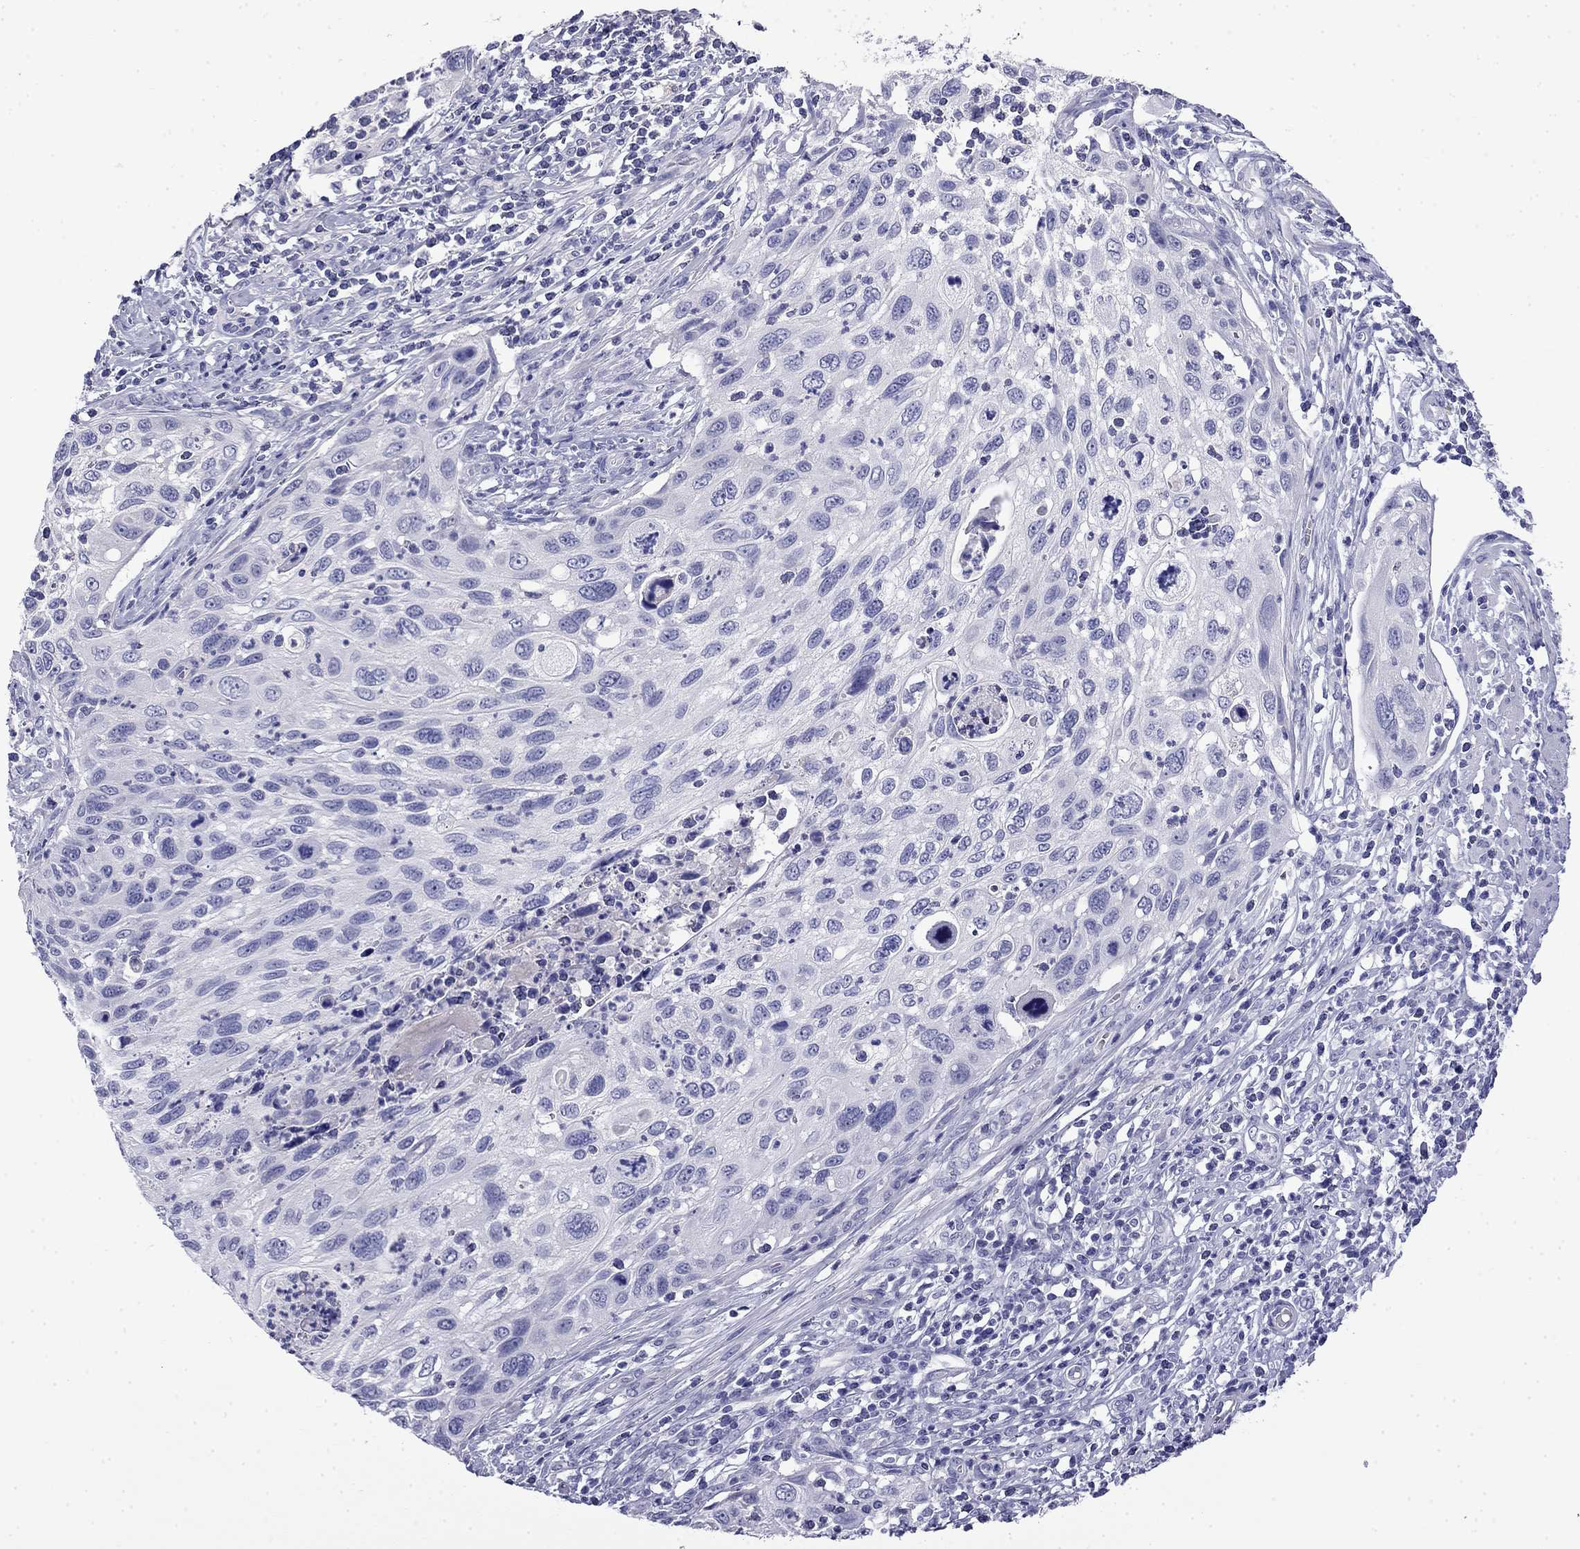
{"staining": {"intensity": "negative", "quantity": "none", "location": "none"}, "tissue": "cervical cancer", "cell_type": "Tumor cells", "image_type": "cancer", "snomed": [{"axis": "morphology", "description": "Squamous cell carcinoma, NOS"}, {"axis": "topography", "description": "Cervix"}], "caption": "There is no significant staining in tumor cells of cervical cancer (squamous cell carcinoma).", "gene": "MYO15A", "patient": {"sex": "female", "age": 70}}